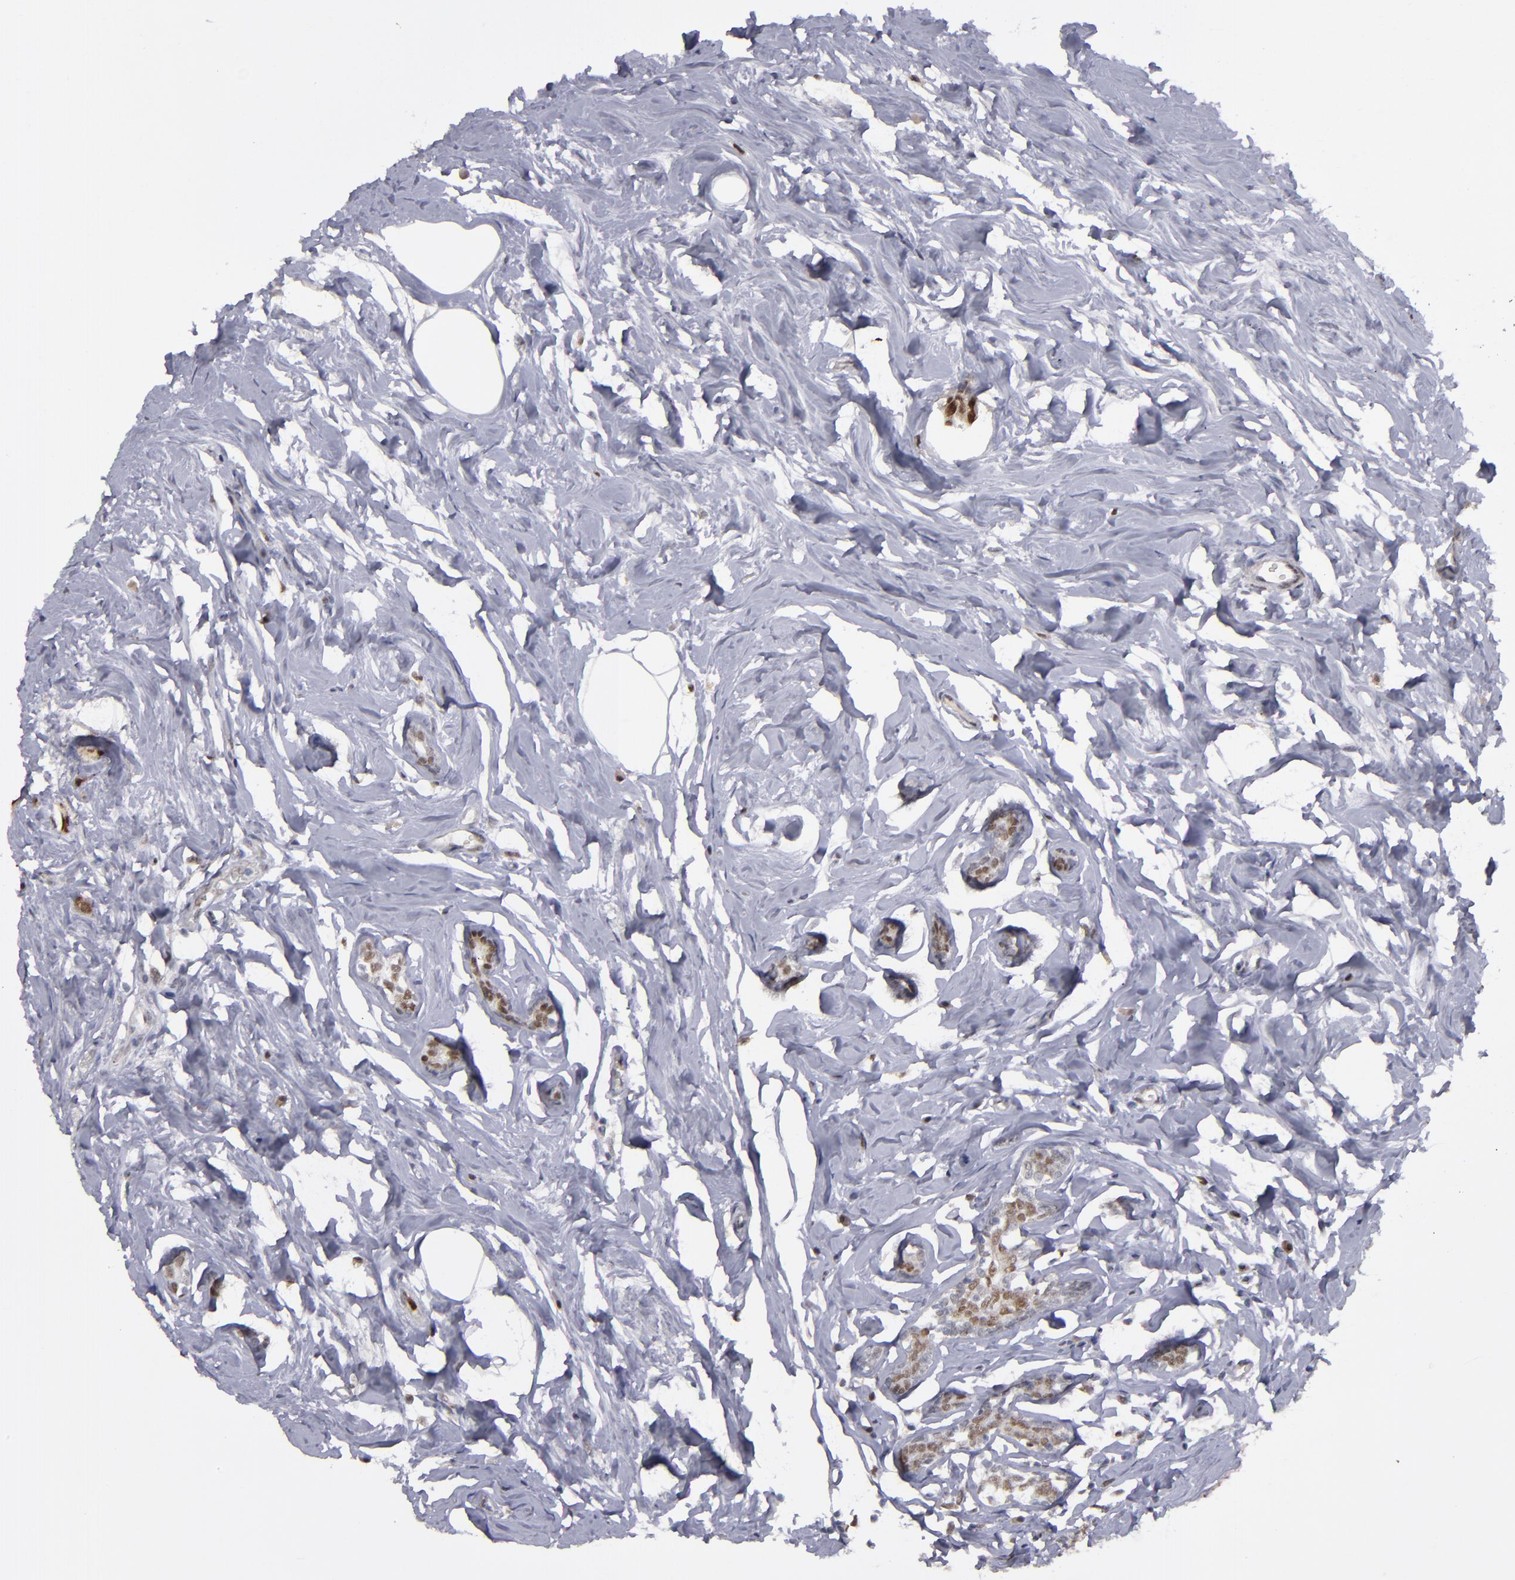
{"staining": {"intensity": "moderate", "quantity": ">75%", "location": "nuclear"}, "tissue": "breast cancer", "cell_type": "Tumor cells", "image_type": "cancer", "snomed": [{"axis": "morphology", "description": "Normal tissue, NOS"}, {"axis": "morphology", "description": "Duct carcinoma"}, {"axis": "topography", "description": "Breast"}], "caption": "This micrograph exhibits breast cancer (invasive ductal carcinoma) stained with immunohistochemistry to label a protein in brown. The nuclear of tumor cells show moderate positivity for the protein. Nuclei are counter-stained blue.", "gene": "RREB1", "patient": {"sex": "female", "age": 50}}